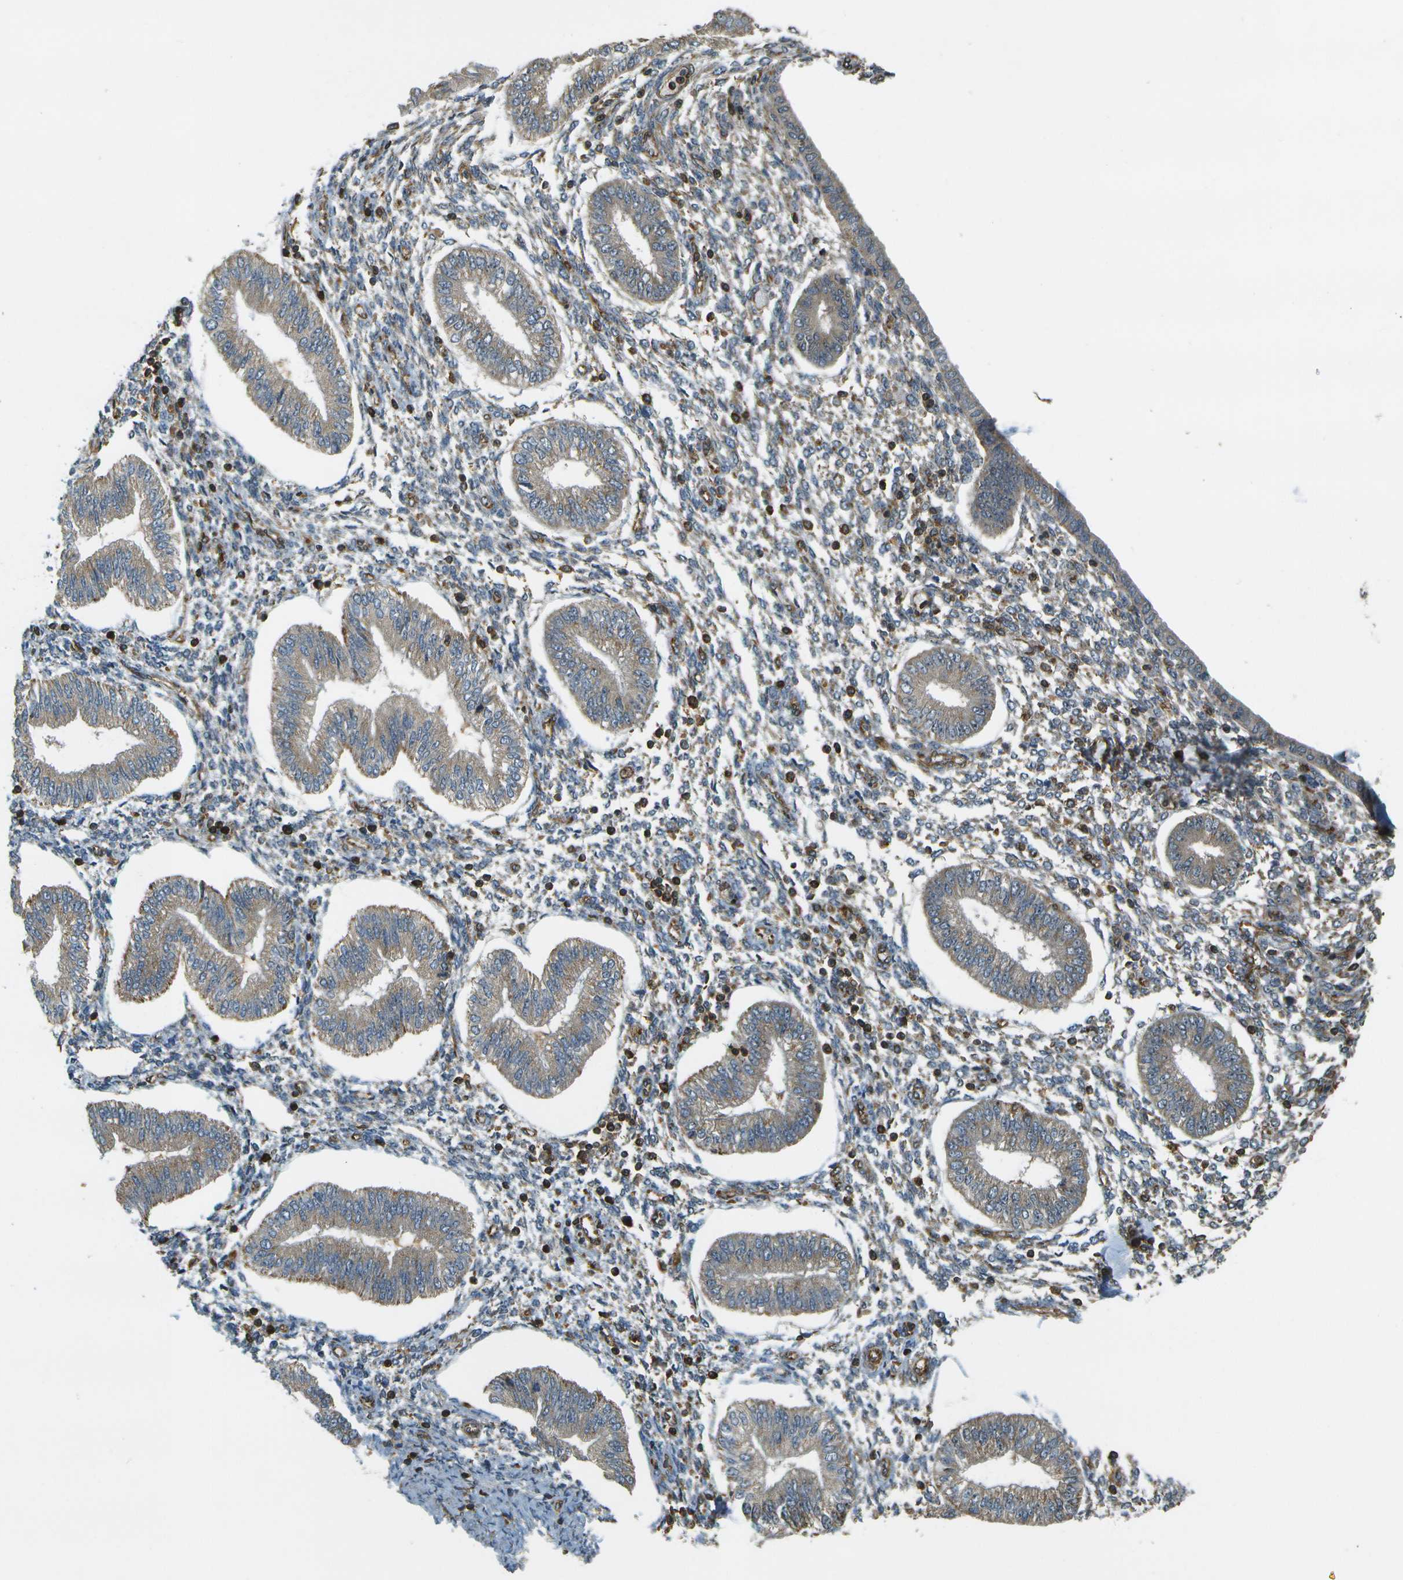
{"staining": {"intensity": "weak", "quantity": "<25%", "location": "cytoplasmic/membranous"}, "tissue": "endometrium", "cell_type": "Cells in endometrial stroma", "image_type": "normal", "snomed": [{"axis": "morphology", "description": "Normal tissue, NOS"}, {"axis": "topography", "description": "Endometrium"}], "caption": "The photomicrograph shows no staining of cells in endometrial stroma in benign endometrium.", "gene": "LRP12", "patient": {"sex": "female", "age": 50}}